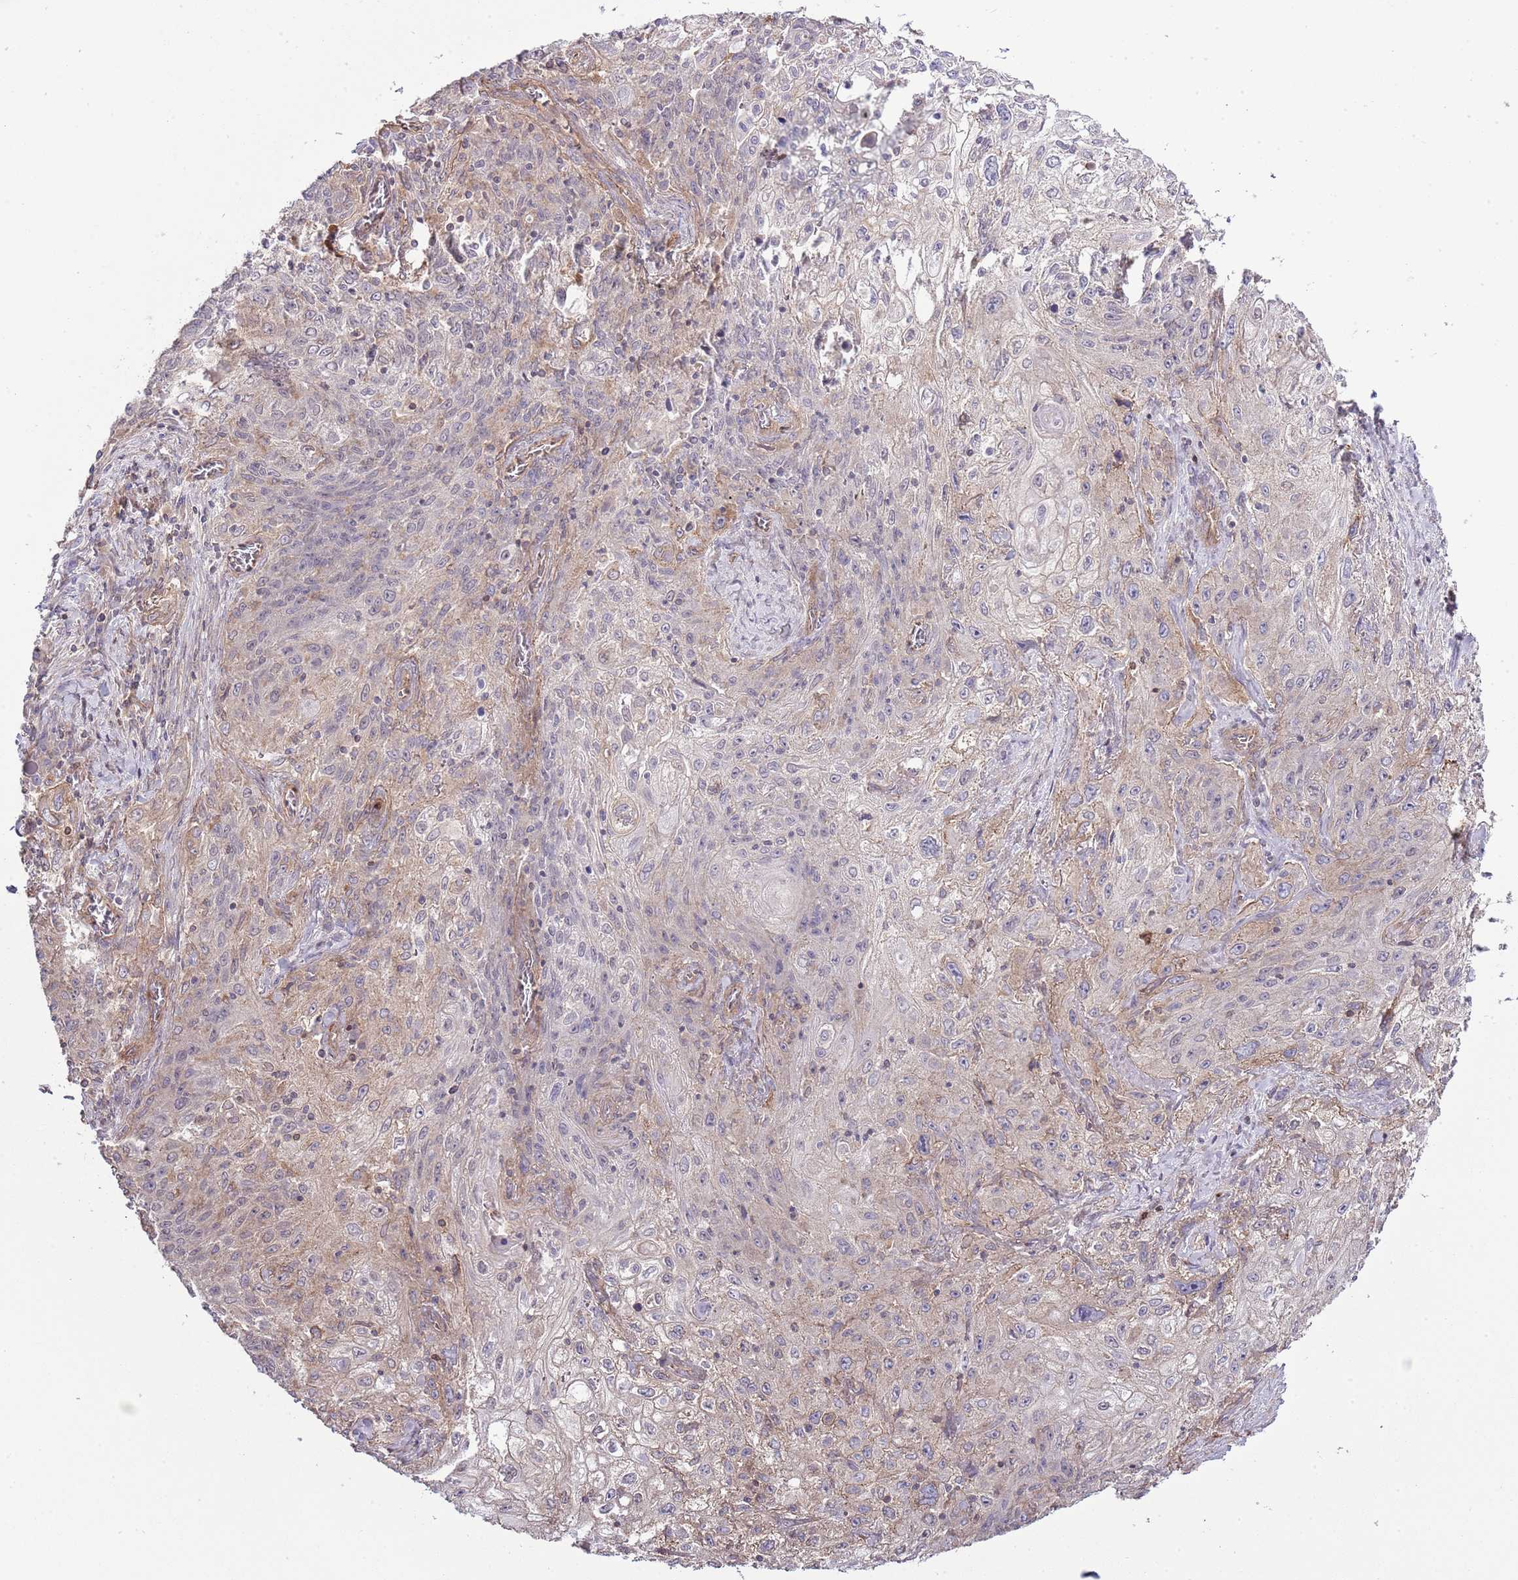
{"staining": {"intensity": "weak", "quantity": "<25%", "location": "cytoplasmic/membranous"}, "tissue": "lung cancer", "cell_type": "Tumor cells", "image_type": "cancer", "snomed": [{"axis": "morphology", "description": "Squamous cell carcinoma, NOS"}, {"axis": "topography", "description": "Lung"}], "caption": "The immunohistochemistry (IHC) histopathology image has no significant positivity in tumor cells of lung cancer tissue. (Stains: DAB (3,3'-diaminobenzidine) IHC with hematoxylin counter stain, Microscopy: brightfield microscopy at high magnification).", "gene": "LPIN2", "patient": {"sex": "female", "age": 69}}